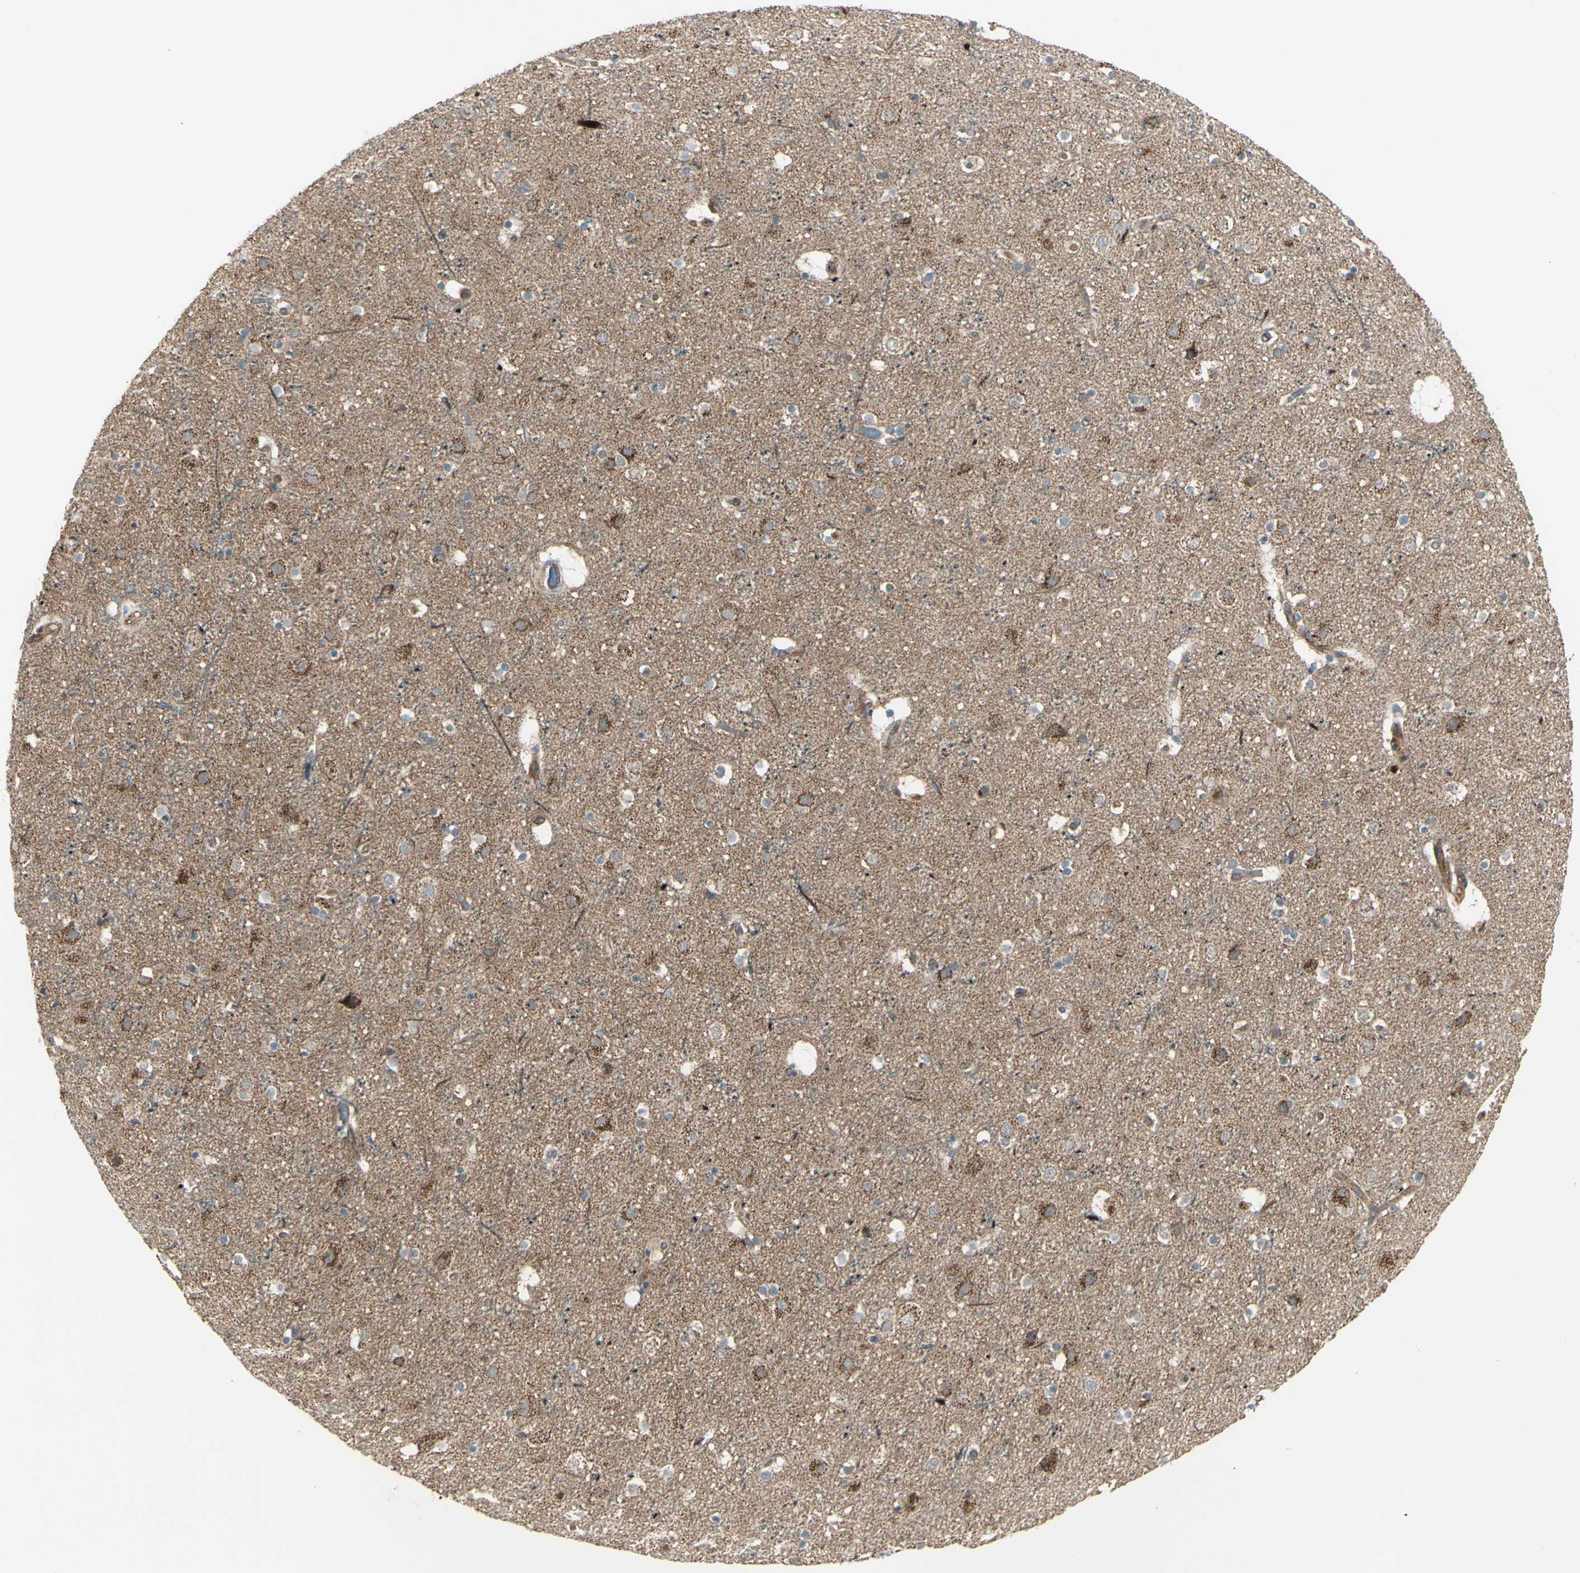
{"staining": {"intensity": "strong", "quantity": "25%-75%", "location": "cytoplasmic/membranous"}, "tissue": "cerebral cortex", "cell_type": "Endothelial cells", "image_type": "normal", "snomed": [{"axis": "morphology", "description": "Normal tissue, NOS"}, {"axis": "topography", "description": "Cerebral cortex"}], "caption": "About 25%-75% of endothelial cells in normal human cerebral cortex display strong cytoplasmic/membranous protein expression as visualized by brown immunohistochemical staining.", "gene": "IGSF9B", "patient": {"sex": "male", "age": 45}}